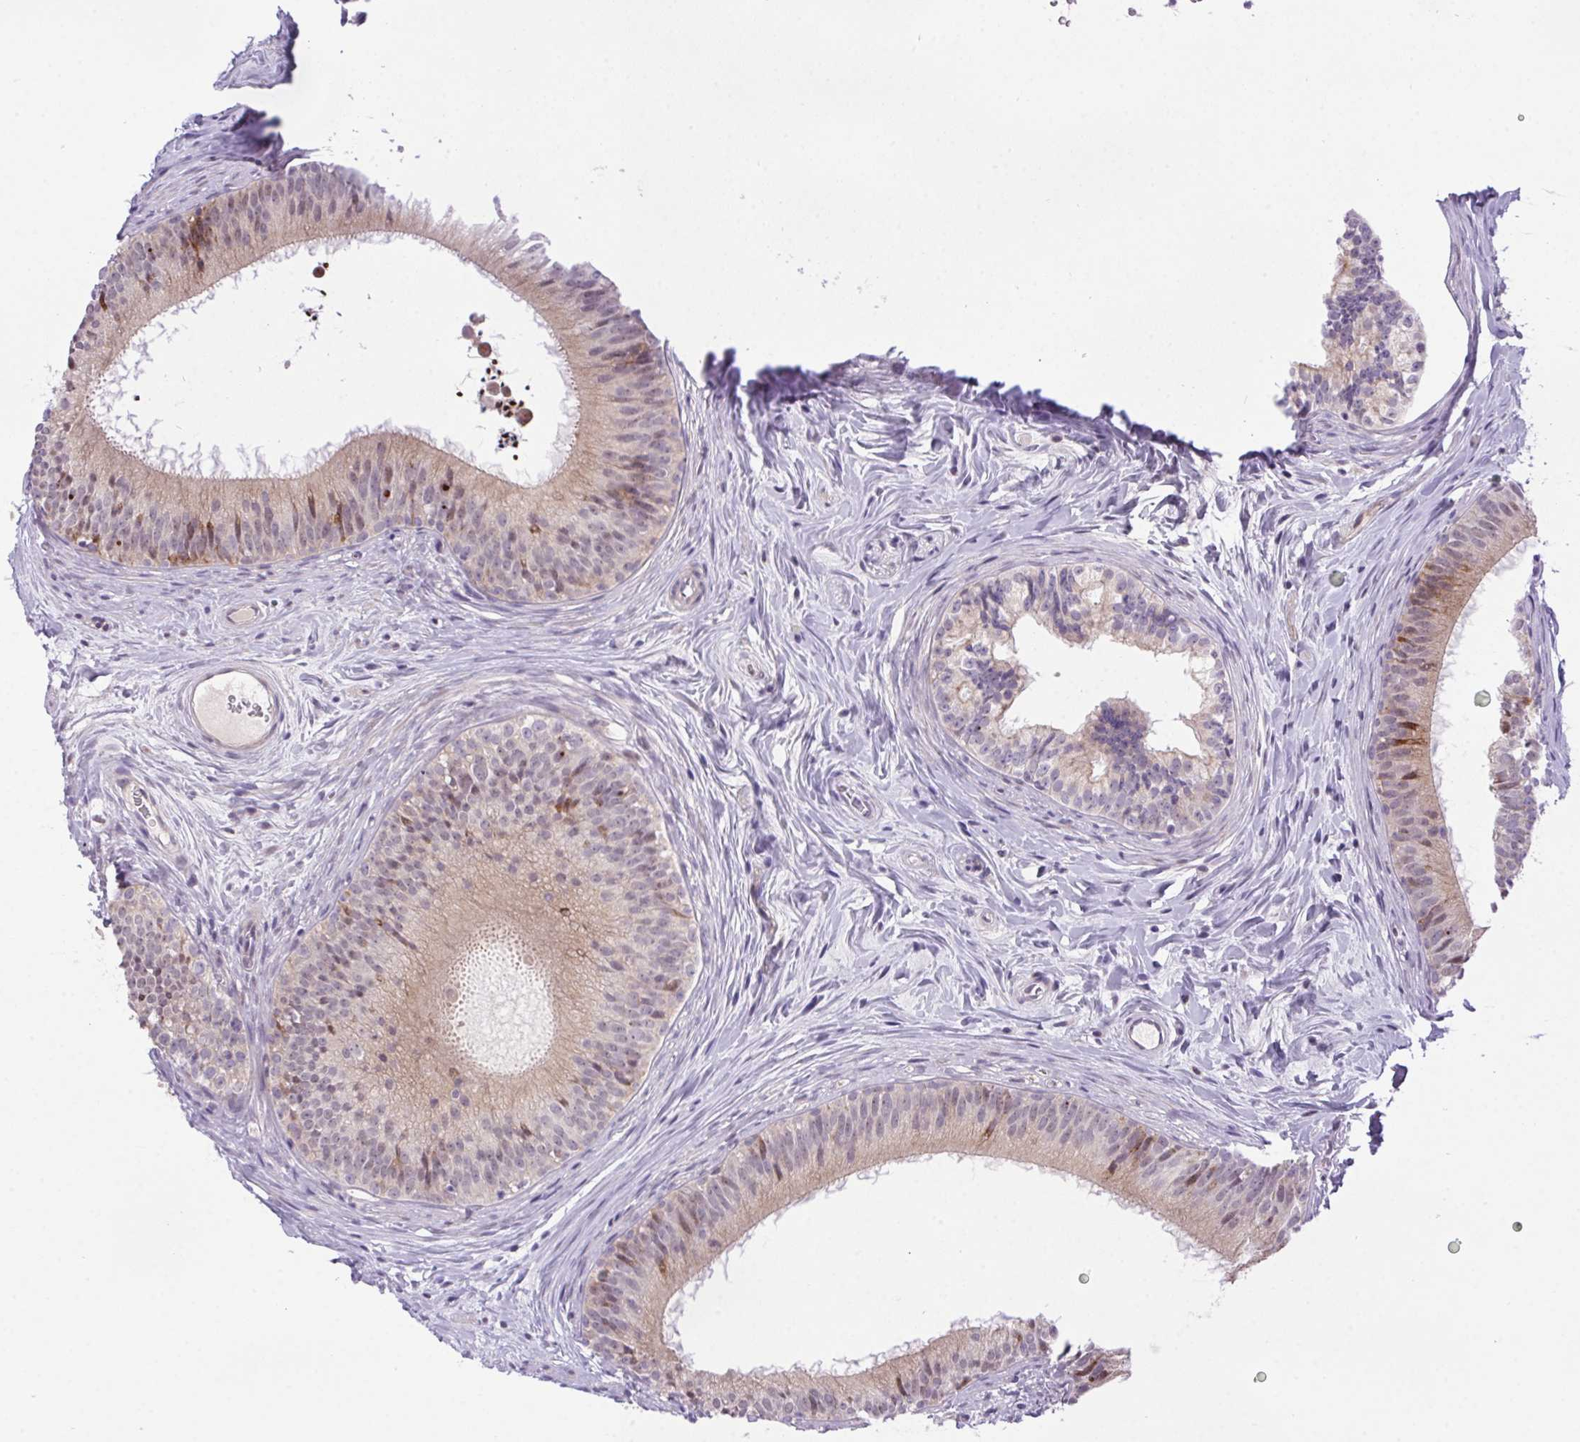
{"staining": {"intensity": "weak", "quantity": "25%-75%", "location": "cytoplasmic/membranous"}, "tissue": "epididymis", "cell_type": "Glandular cells", "image_type": "normal", "snomed": [{"axis": "morphology", "description": "Normal tissue, NOS"}, {"axis": "topography", "description": "Epididymis"}], "caption": "Approximately 25%-75% of glandular cells in benign epididymis display weak cytoplasmic/membranous protein positivity as visualized by brown immunohistochemical staining.", "gene": "LRRTM1", "patient": {"sex": "male", "age": 24}}